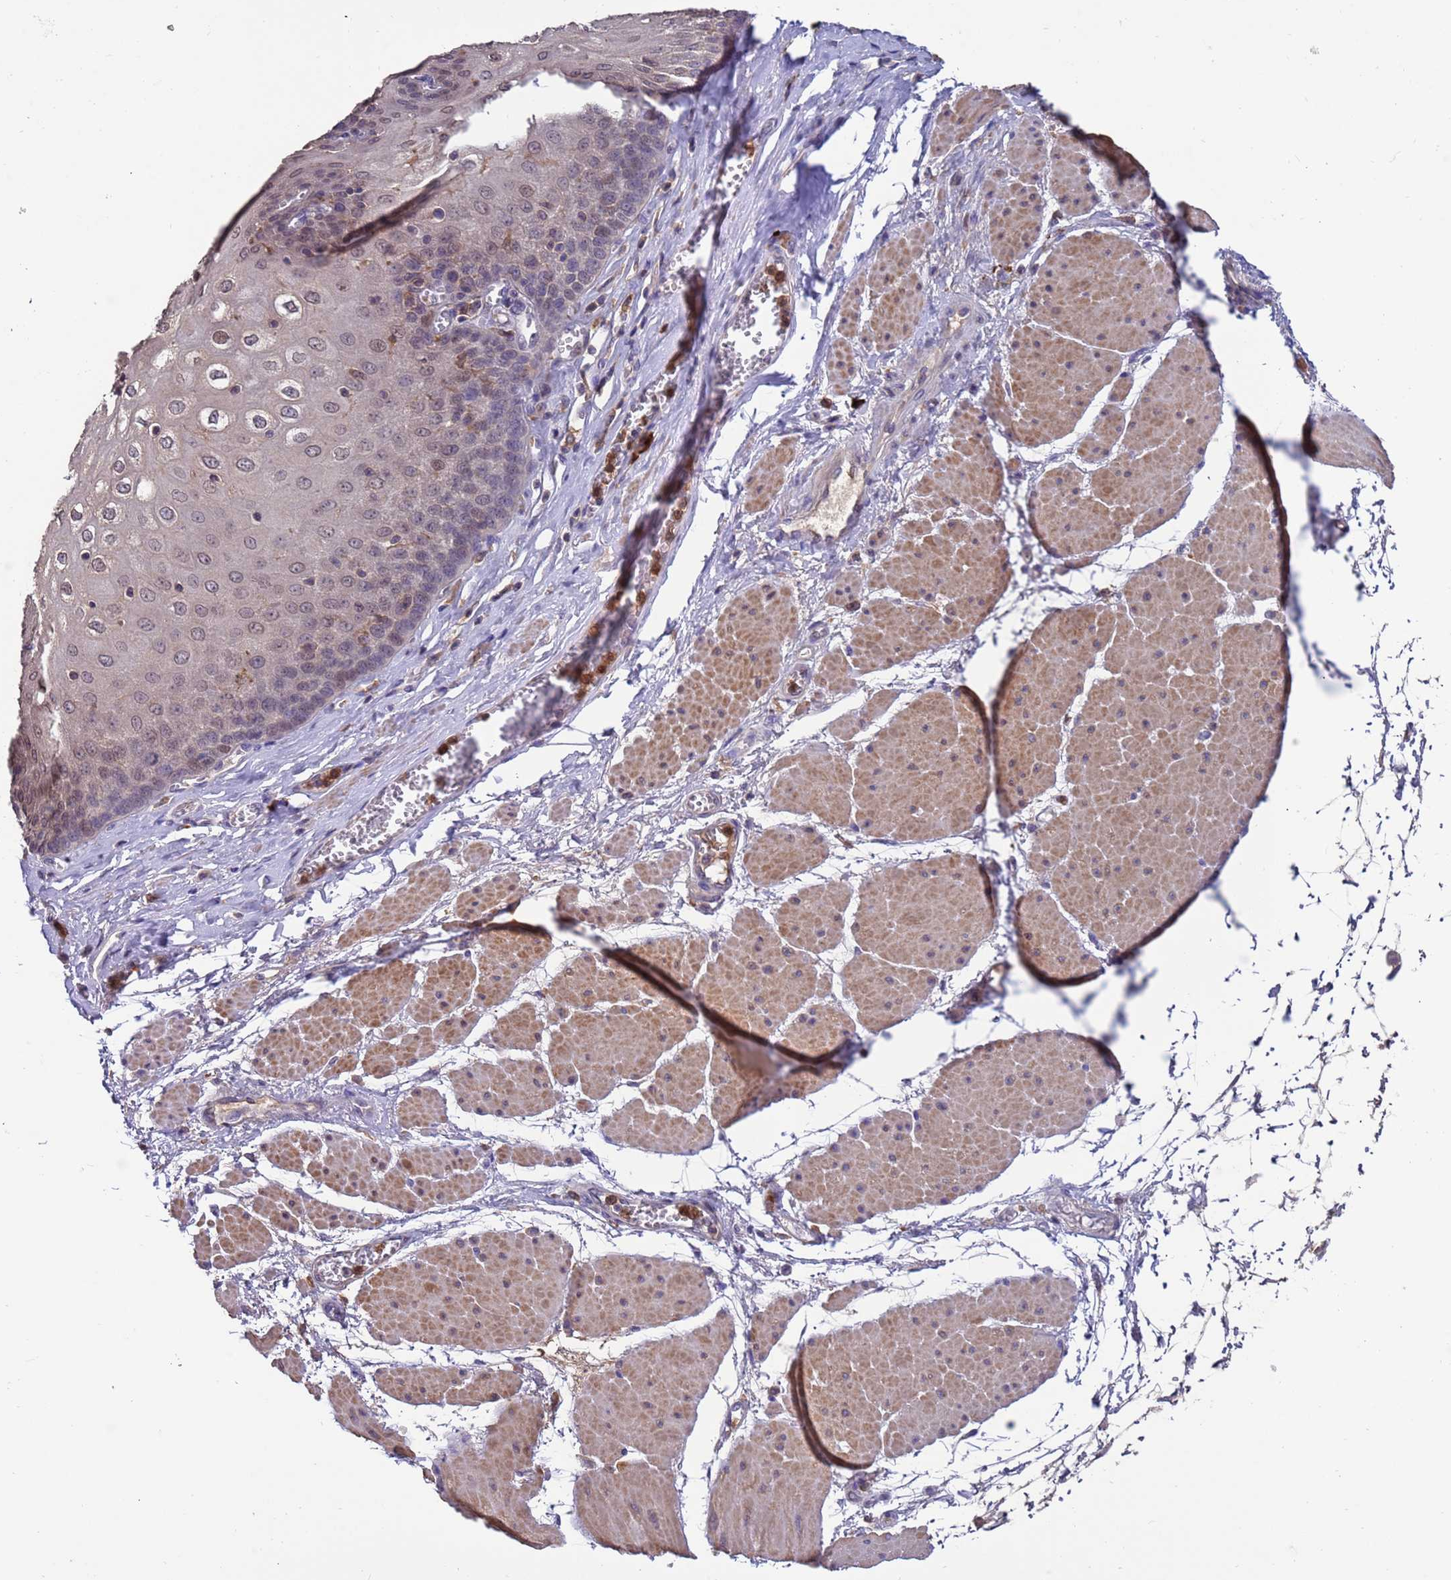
{"staining": {"intensity": "weak", "quantity": "25%-75%", "location": "nuclear"}, "tissue": "esophagus", "cell_type": "Squamous epithelial cells", "image_type": "normal", "snomed": [{"axis": "morphology", "description": "Normal tissue, NOS"}, {"axis": "topography", "description": "Esophagus"}], "caption": "Squamous epithelial cells reveal low levels of weak nuclear staining in about 25%-75% of cells in benign esophagus. Nuclei are stained in blue.", "gene": "AMPD3", "patient": {"sex": "male", "age": 60}}